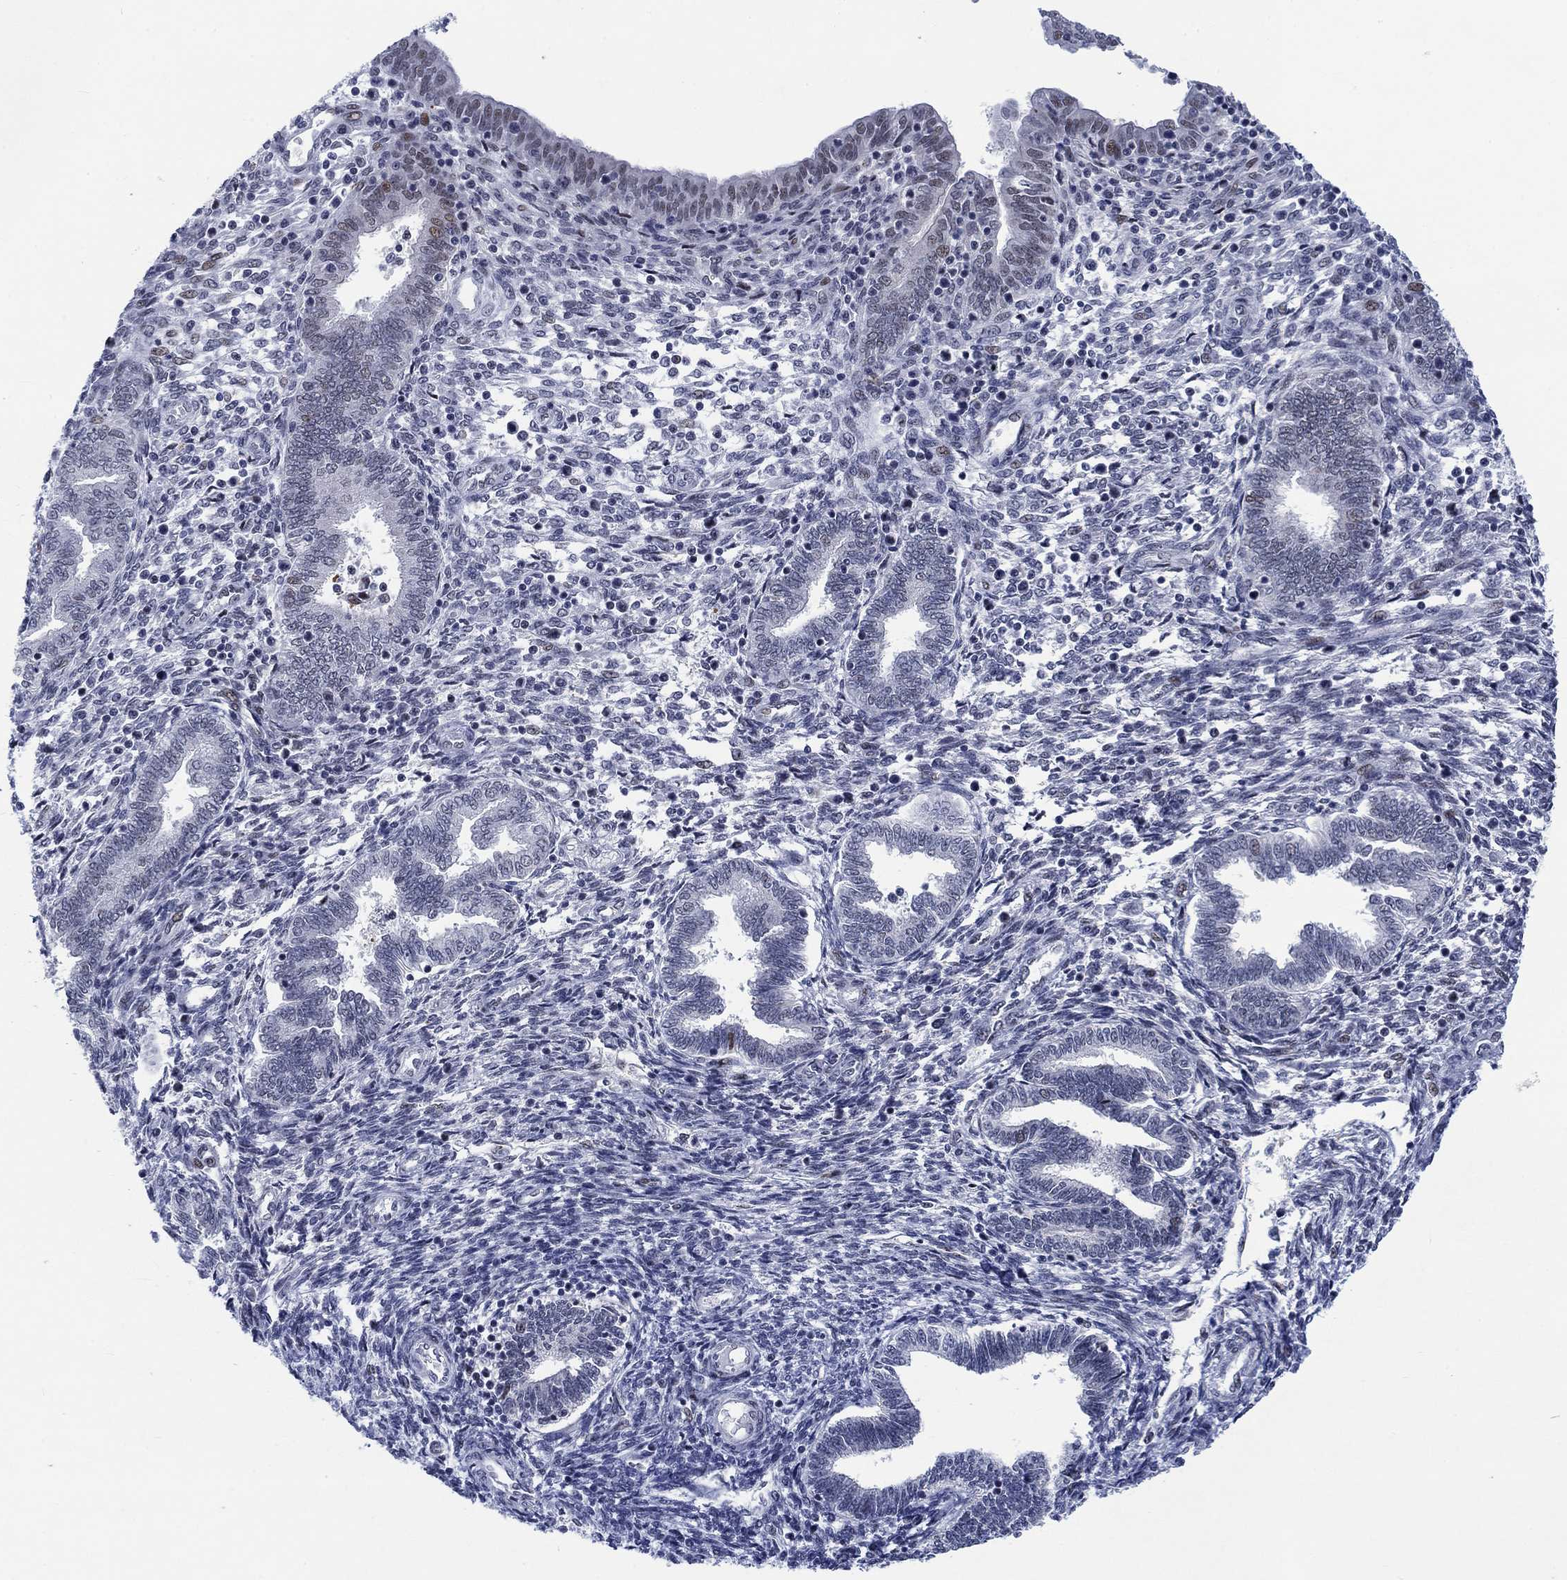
{"staining": {"intensity": "weak", "quantity": "<25%", "location": "nuclear"}, "tissue": "endometrium", "cell_type": "Cells in endometrial stroma", "image_type": "normal", "snomed": [{"axis": "morphology", "description": "Normal tissue, NOS"}, {"axis": "topography", "description": "Endometrium"}], "caption": "Immunohistochemical staining of normal endometrium reveals no significant expression in cells in endometrial stroma. (Stains: DAB (3,3'-diaminobenzidine) IHC with hematoxylin counter stain, Microscopy: brightfield microscopy at high magnification).", "gene": "NEU3", "patient": {"sex": "female", "age": 42}}